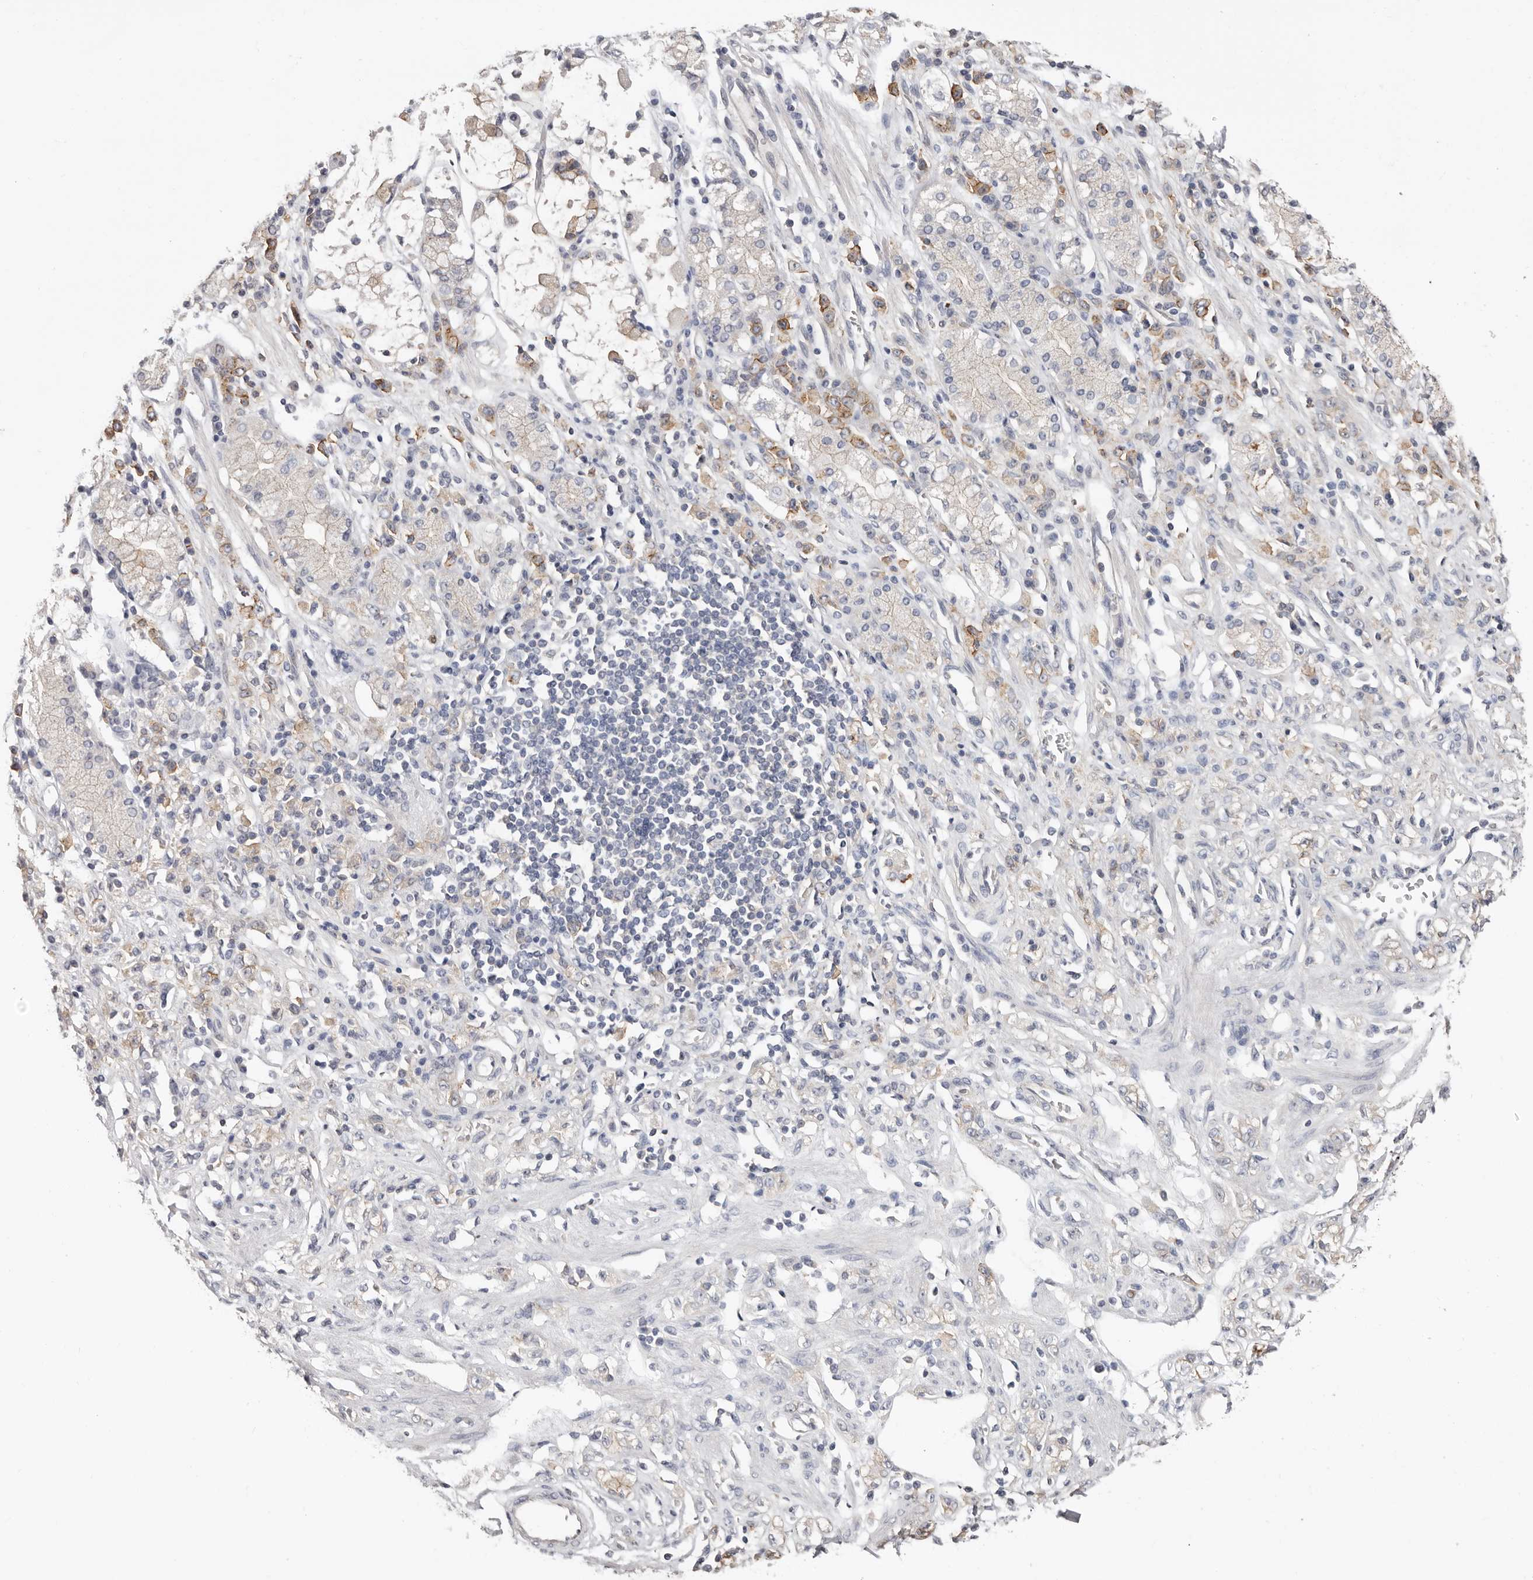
{"staining": {"intensity": "moderate", "quantity": "25%-75%", "location": "cytoplasmic/membranous"}, "tissue": "stomach cancer", "cell_type": "Tumor cells", "image_type": "cancer", "snomed": [{"axis": "morphology", "description": "Normal tissue, NOS"}, {"axis": "morphology", "description": "Adenocarcinoma, NOS"}, {"axis": "topography", "description": "Stomach"}], "caption": "Human stomach adenocarcinoma stained with a brown dye demonstrates moderate cytoplasmic/membranous positive positivity in about 25%-75% of tumor cells.", "gene": "S100A14", "patient": {"sex": "male", "age": 82}}